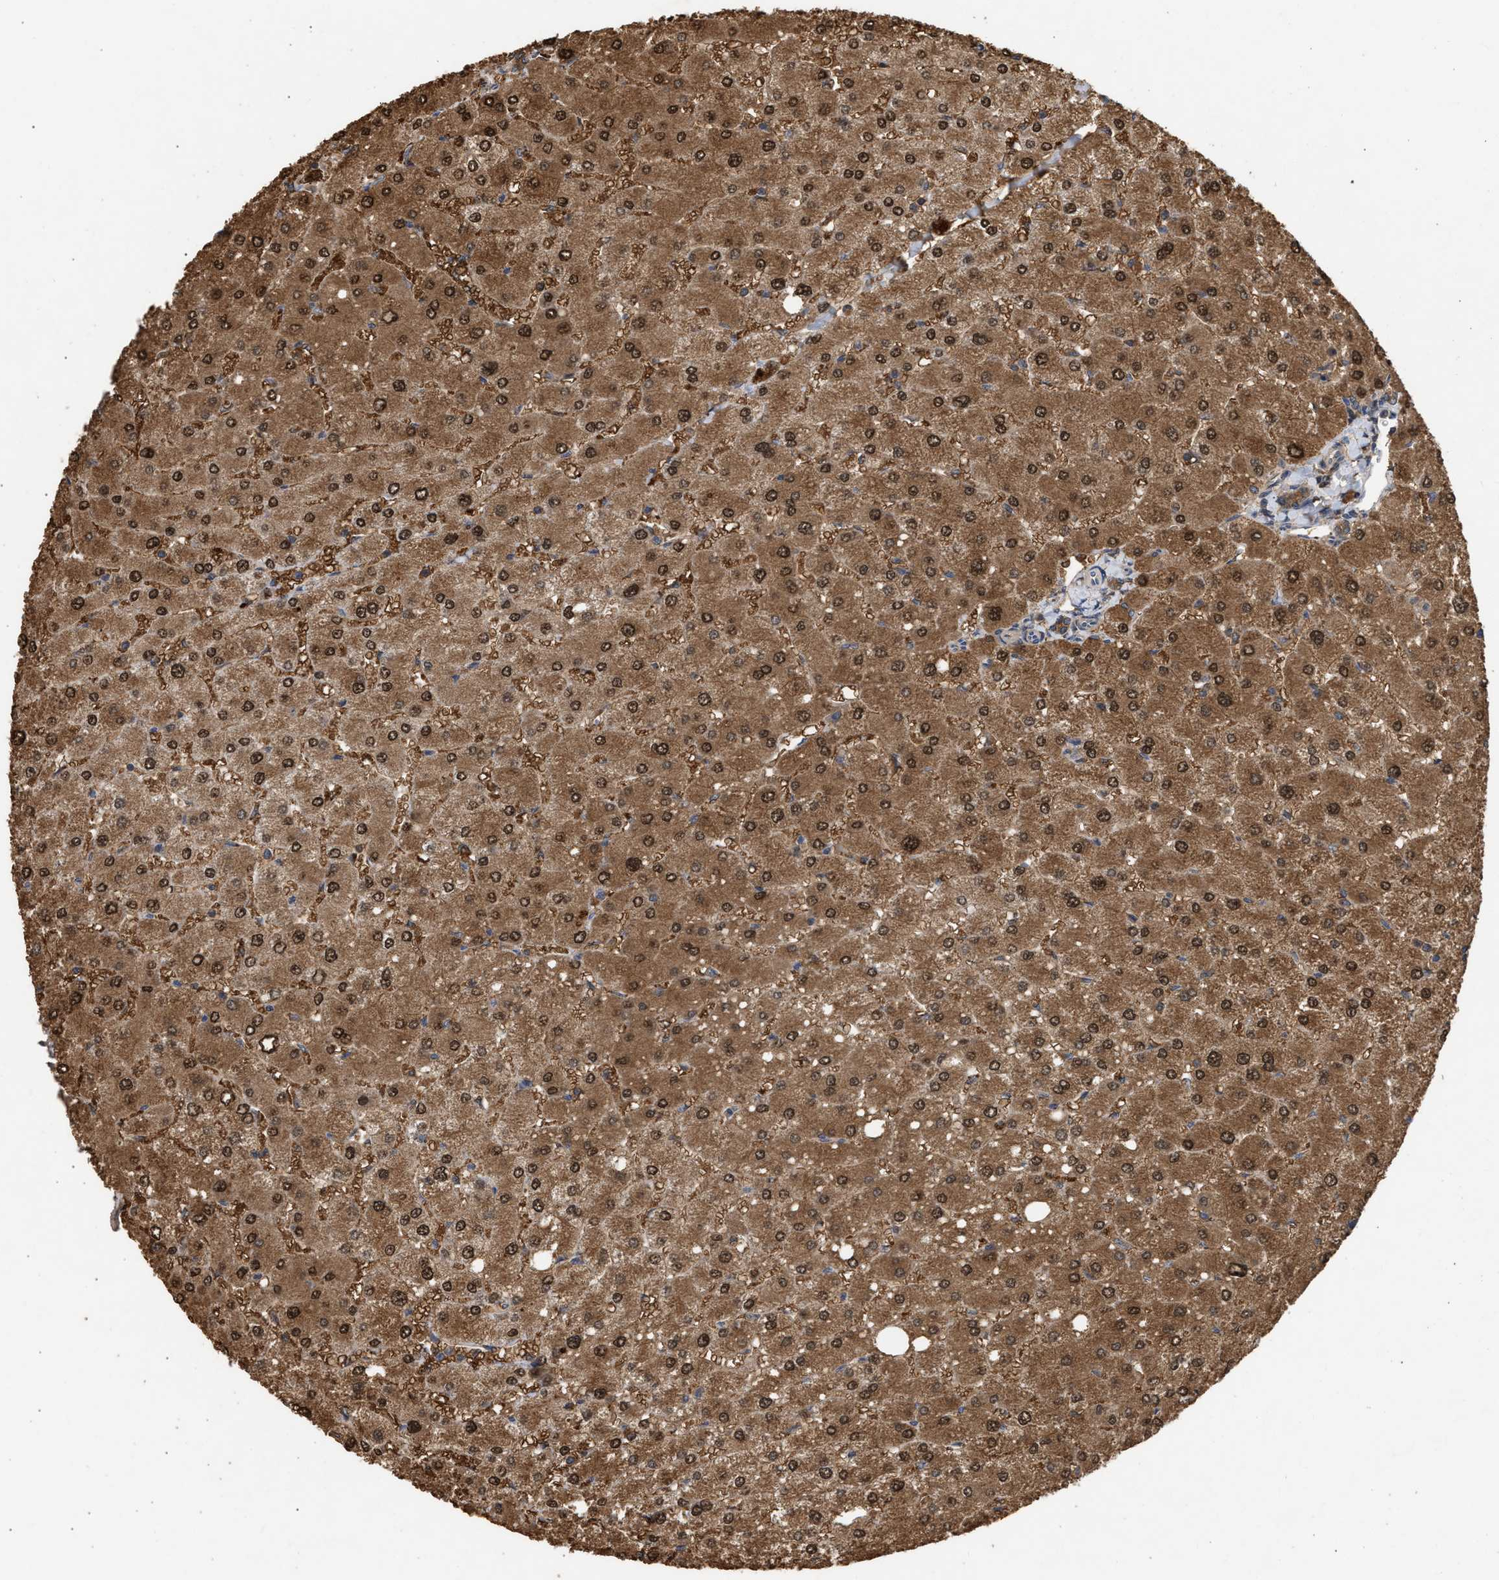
{"staining": {"intensity": "moderate", "quantity": ">75%", "location": "cytoplasmic/membranous"}, "tissue": "liver", "cell_type": "Cholangiocytes", "image_type": "normal", "snomed": [{"axis": "morphology", "description": "Normal tissue, NOS"}, {"axis": "topography", "description": "Liver"}], "caption": "Liver stained with immunohistochemistry (IHC) displays moderate cytoplasmic/membranous expression in about >75% of cholangiocytes.", "gene": "FITM1", "patient": {"sex": "male", "age": 55}}